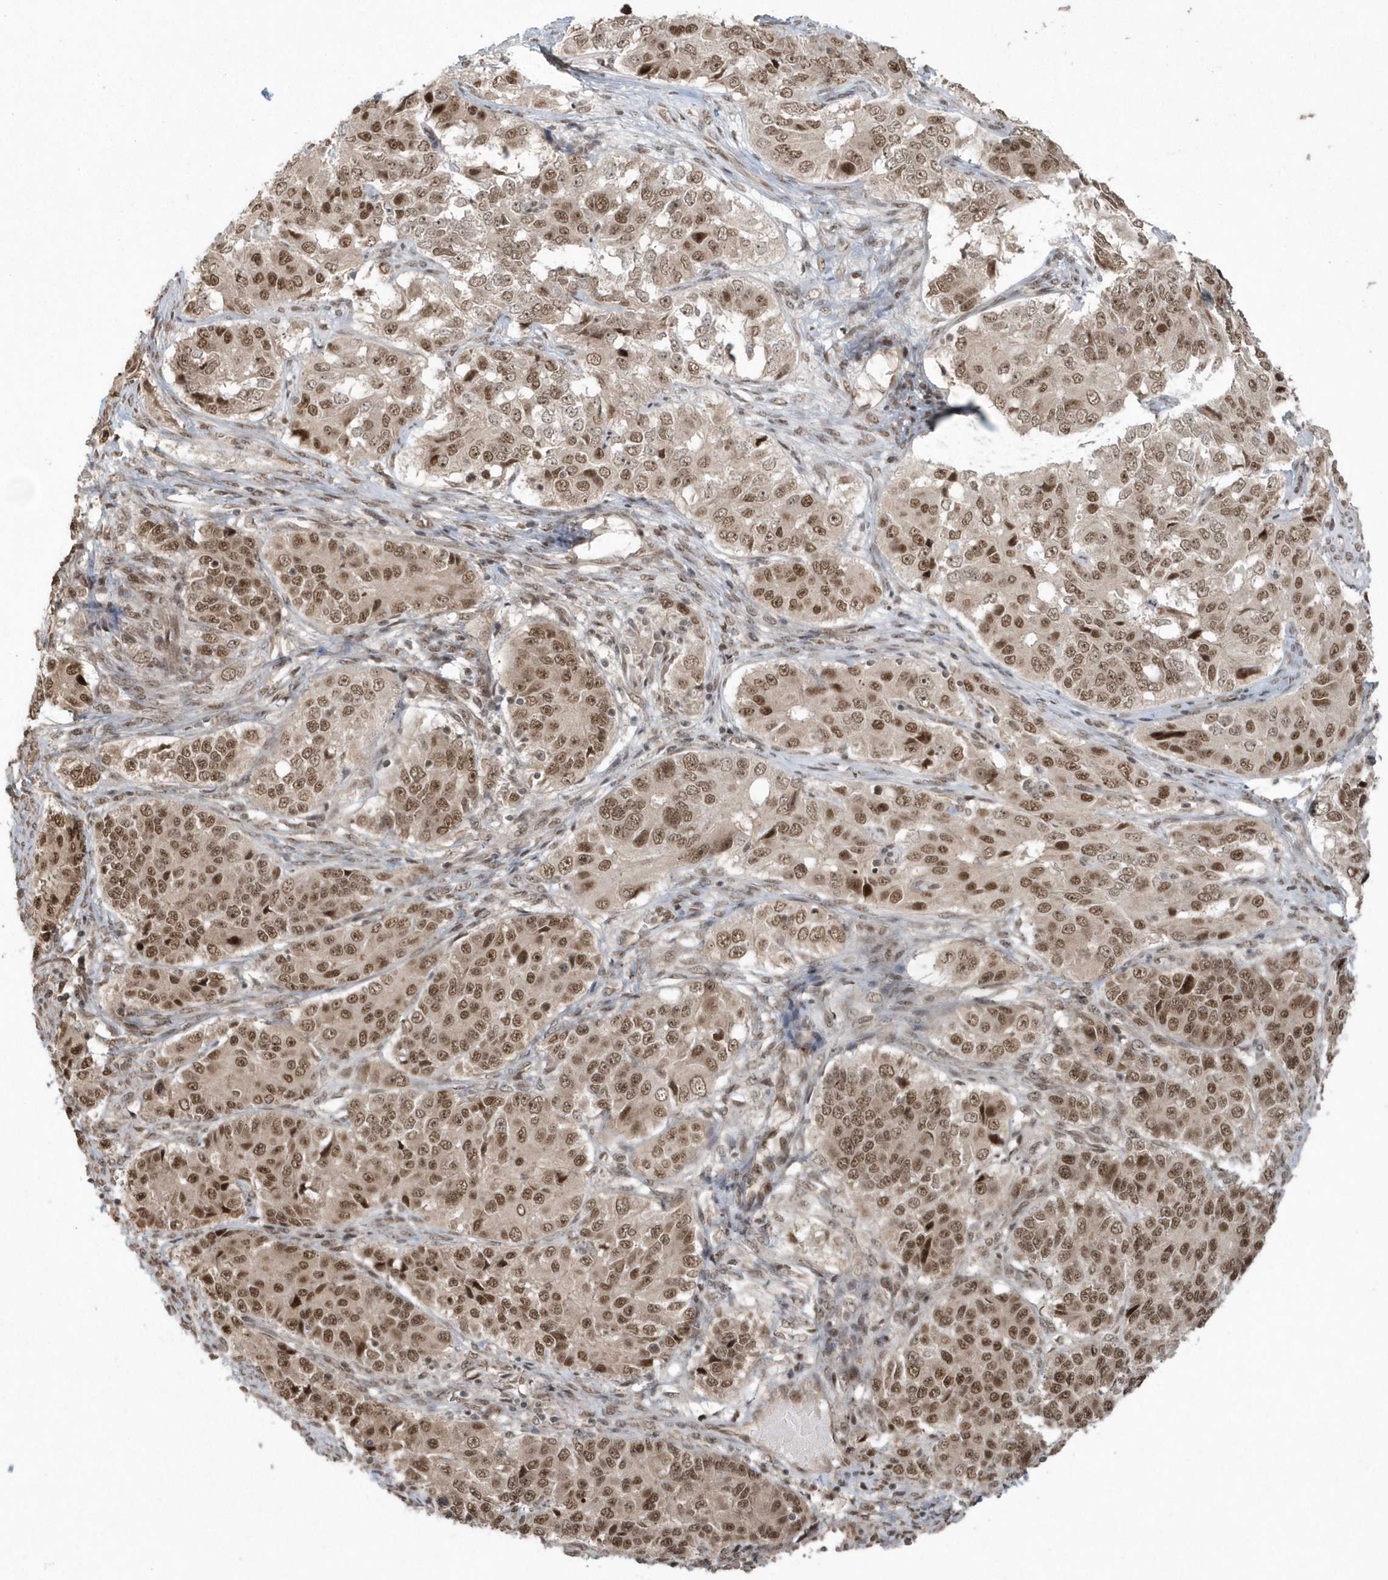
{"staining": {"intensity": "moderate", "quantity": ">75%", "location": "nuclear"}, "tissue": "ovarian cancer", "cell_type": "Tumor cells", "image_type": "cancer", "snomed": [{"axis": "morphology", "description": "Carcinoma, endometroid"}, {"axis": "topography", "description": "Ovary"}], "caption": "Moderate nuclear protein expression is present in about >75% of tumor cells in ovarian cancer (endometroid carcinoma).", "gene": "EPB41L4A", "patient": {"sex": "female", "age": 51}}